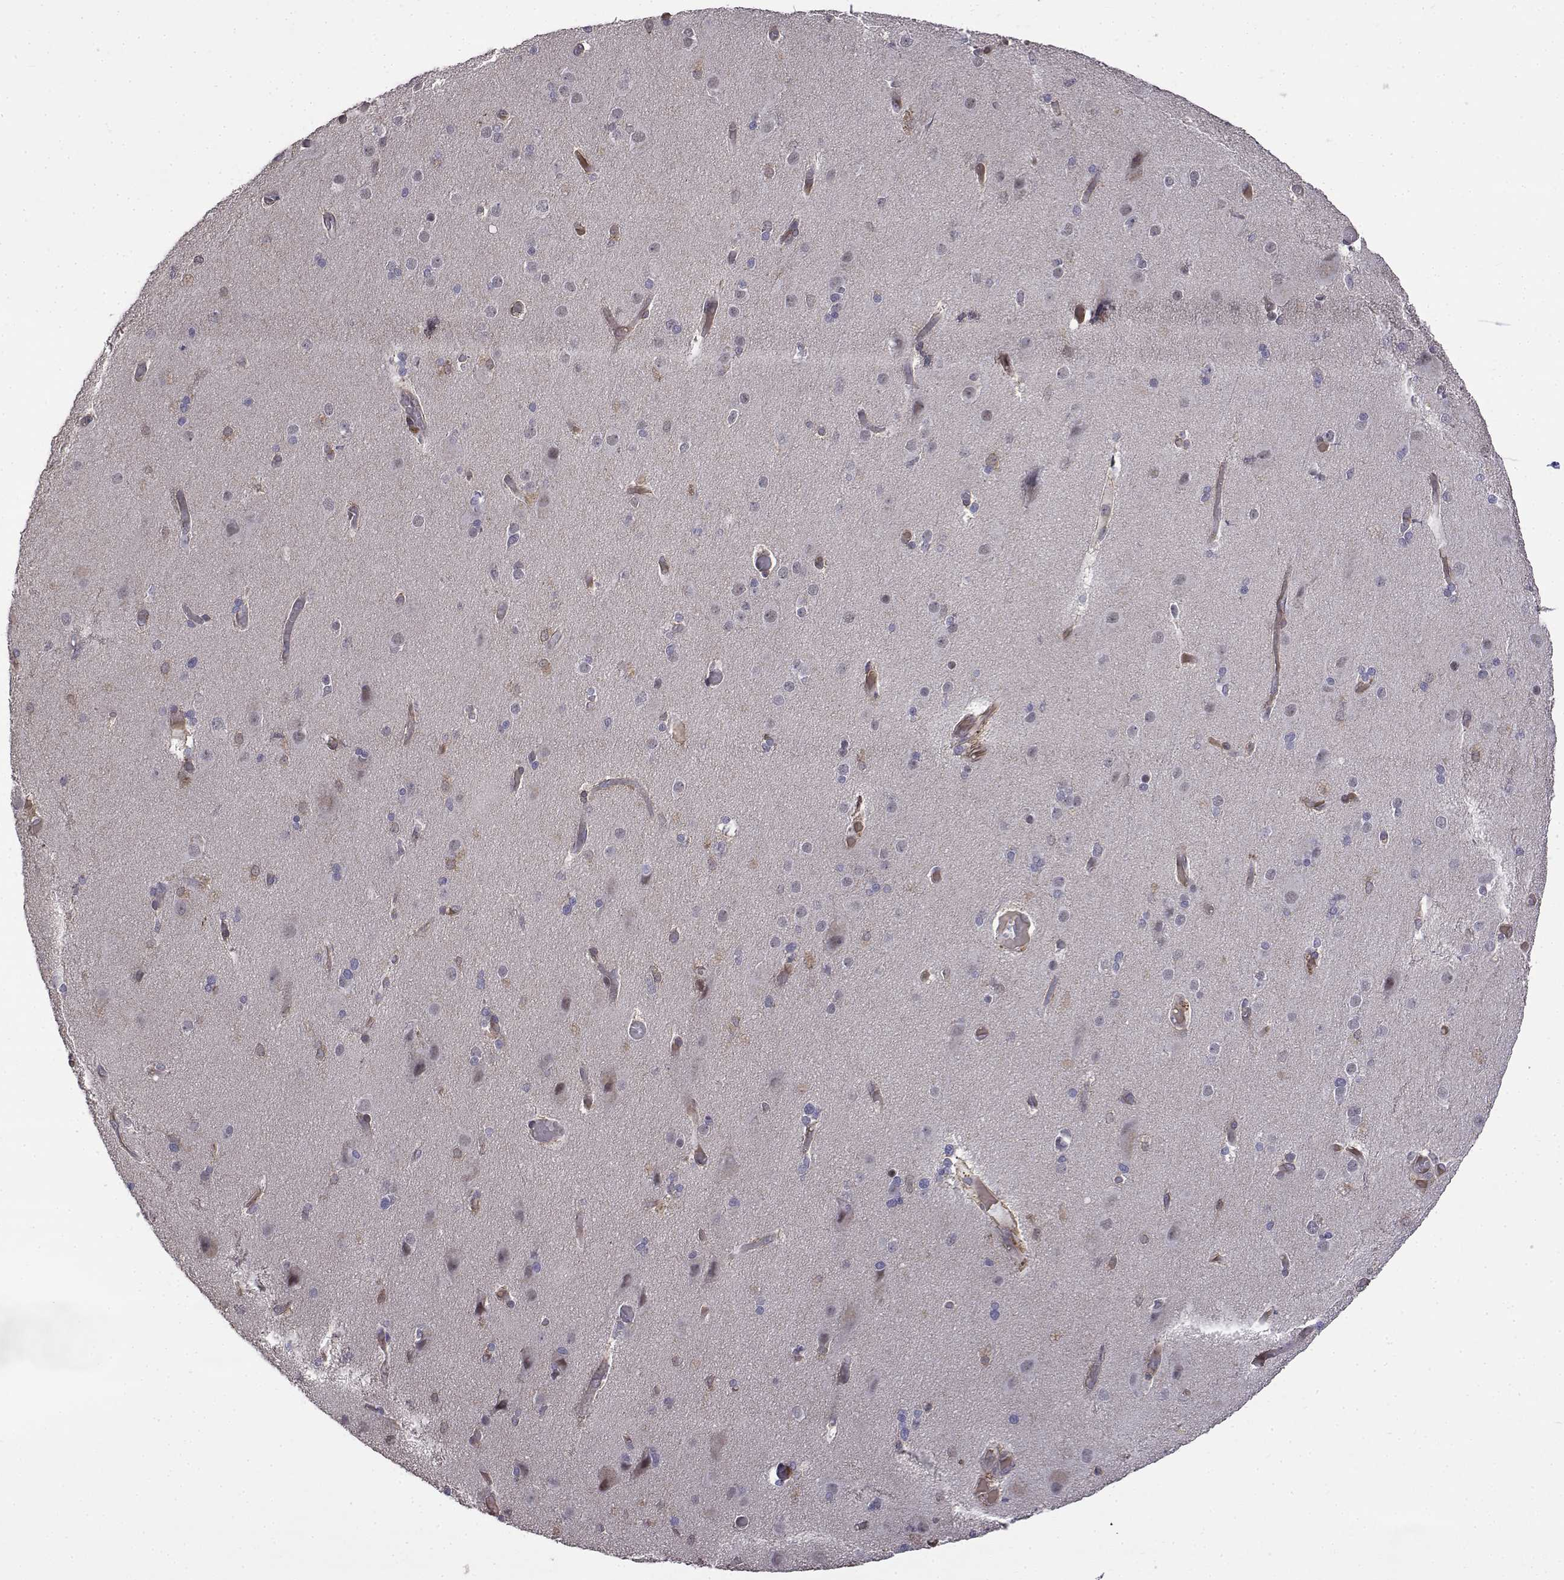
{"staining": {"intensity": "moderate", "quantity": ">75%", "location": "cytoplasmic/membranous,nuclear"}, "tissue": "cerebral cortex", "cell_type": "Endothelial cells", "image_type": "normal", "snomed": [{"axis": "morphology", "description": "Normal tissue, NOS"}, {"axis": "morphology", "description": "Glioma, malignant, High grade"}, {"axis": "topography", "description": "Cerebral cortex"}], "caption": "Endothelial cells demonstrate moderate cytoplasmic/membranous,nuclear expression in approximately >75% of cells in unremarkable cerebral cortex. (DAB (3,3'-diaminobenzidine) IHC, brown staining for protein, blue staining for nuclei).", "gene": "ITGA7", "patient": {"sex": "male", "age": 71}}